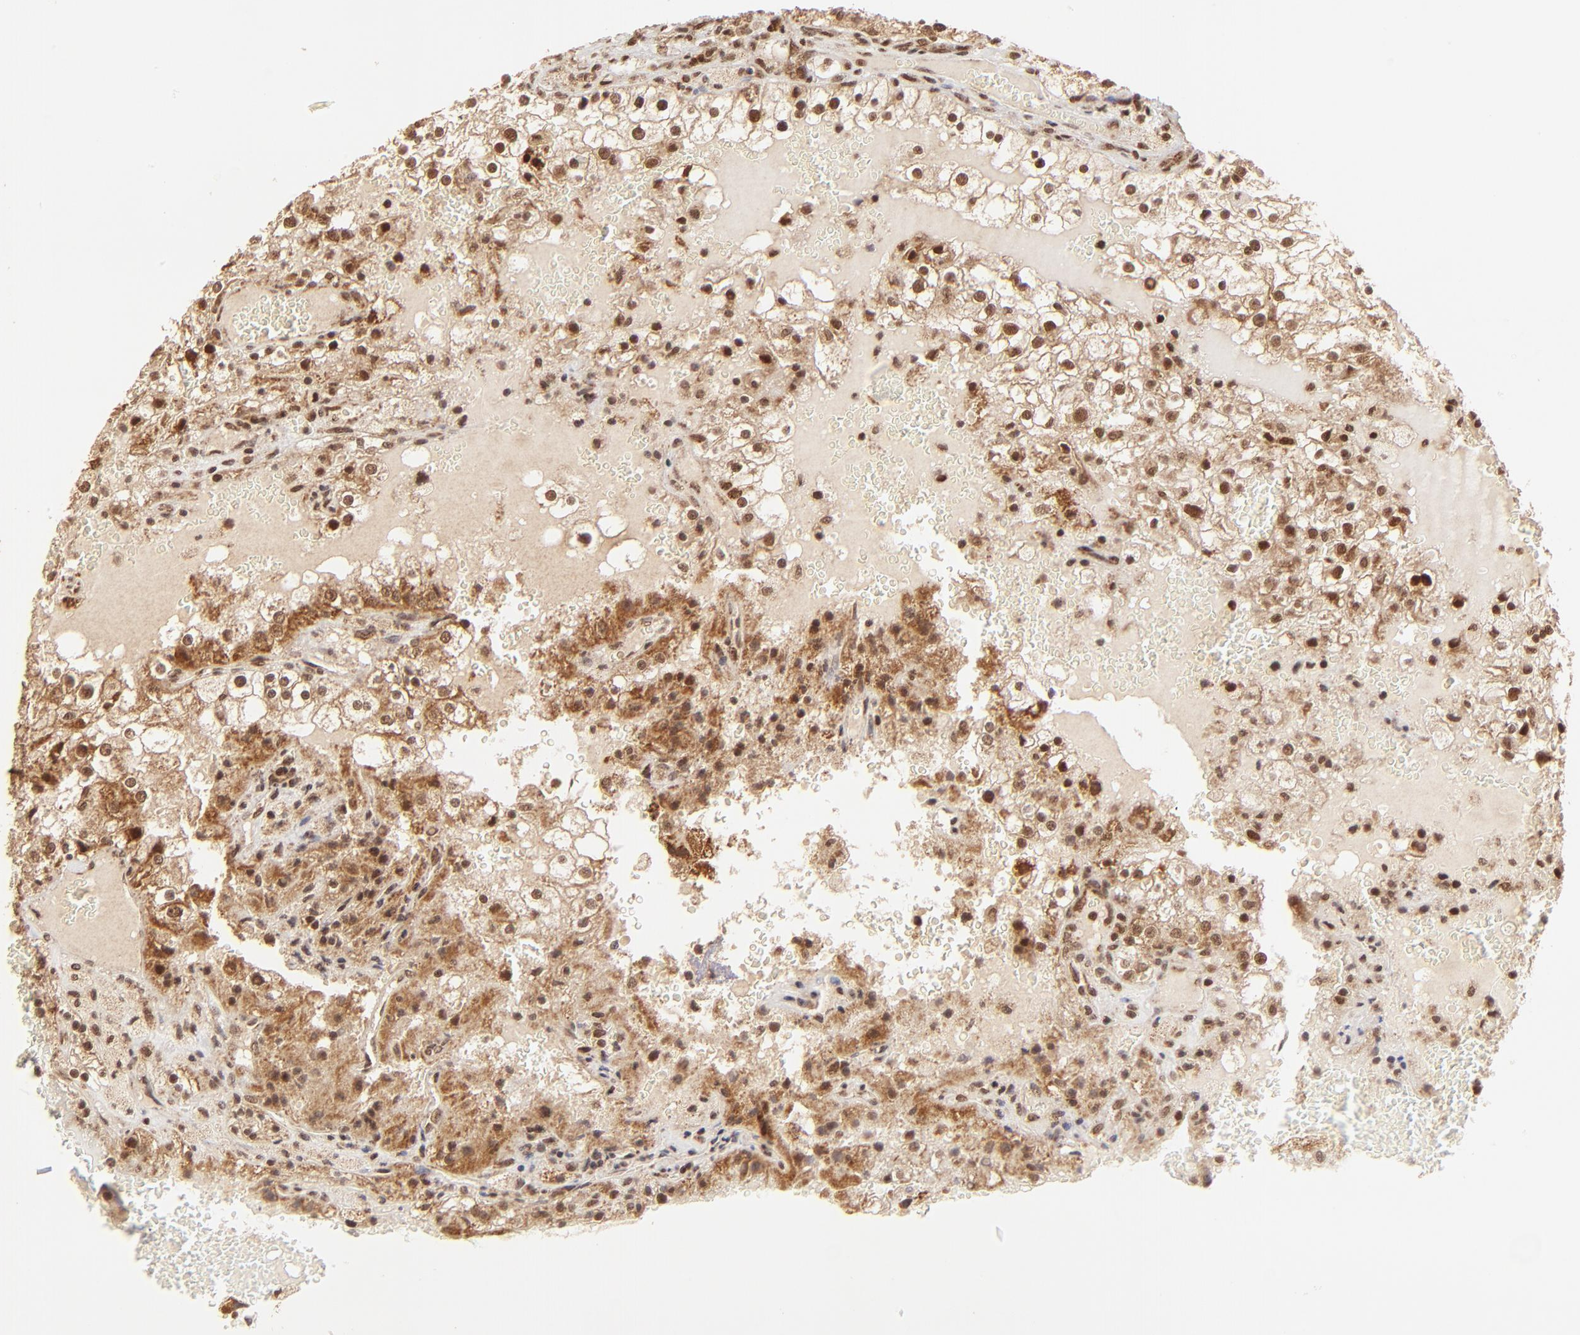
{"staining": {"intensity": "strong", "quantity": ">75%", "location": "cytoplasmic/membranous,nuclear"}, "tissue": "renal cancer", "cell_type": "Tumor cells", "image_type": "cancer", "snomed": [{"axis": "morphology", "description": "Adenocarcinoma, NOS"}, {"axis": "topography", "description": "Kidney"}], "caption": "Immunohistochemical staining of renal adenocarcinoma displays strong cytoplasmic/membranous and nuclear protein positivity in approximately >75% of tumor cells.", "gene": "MED15", "patient": {"sex": "female", "age": 74}}